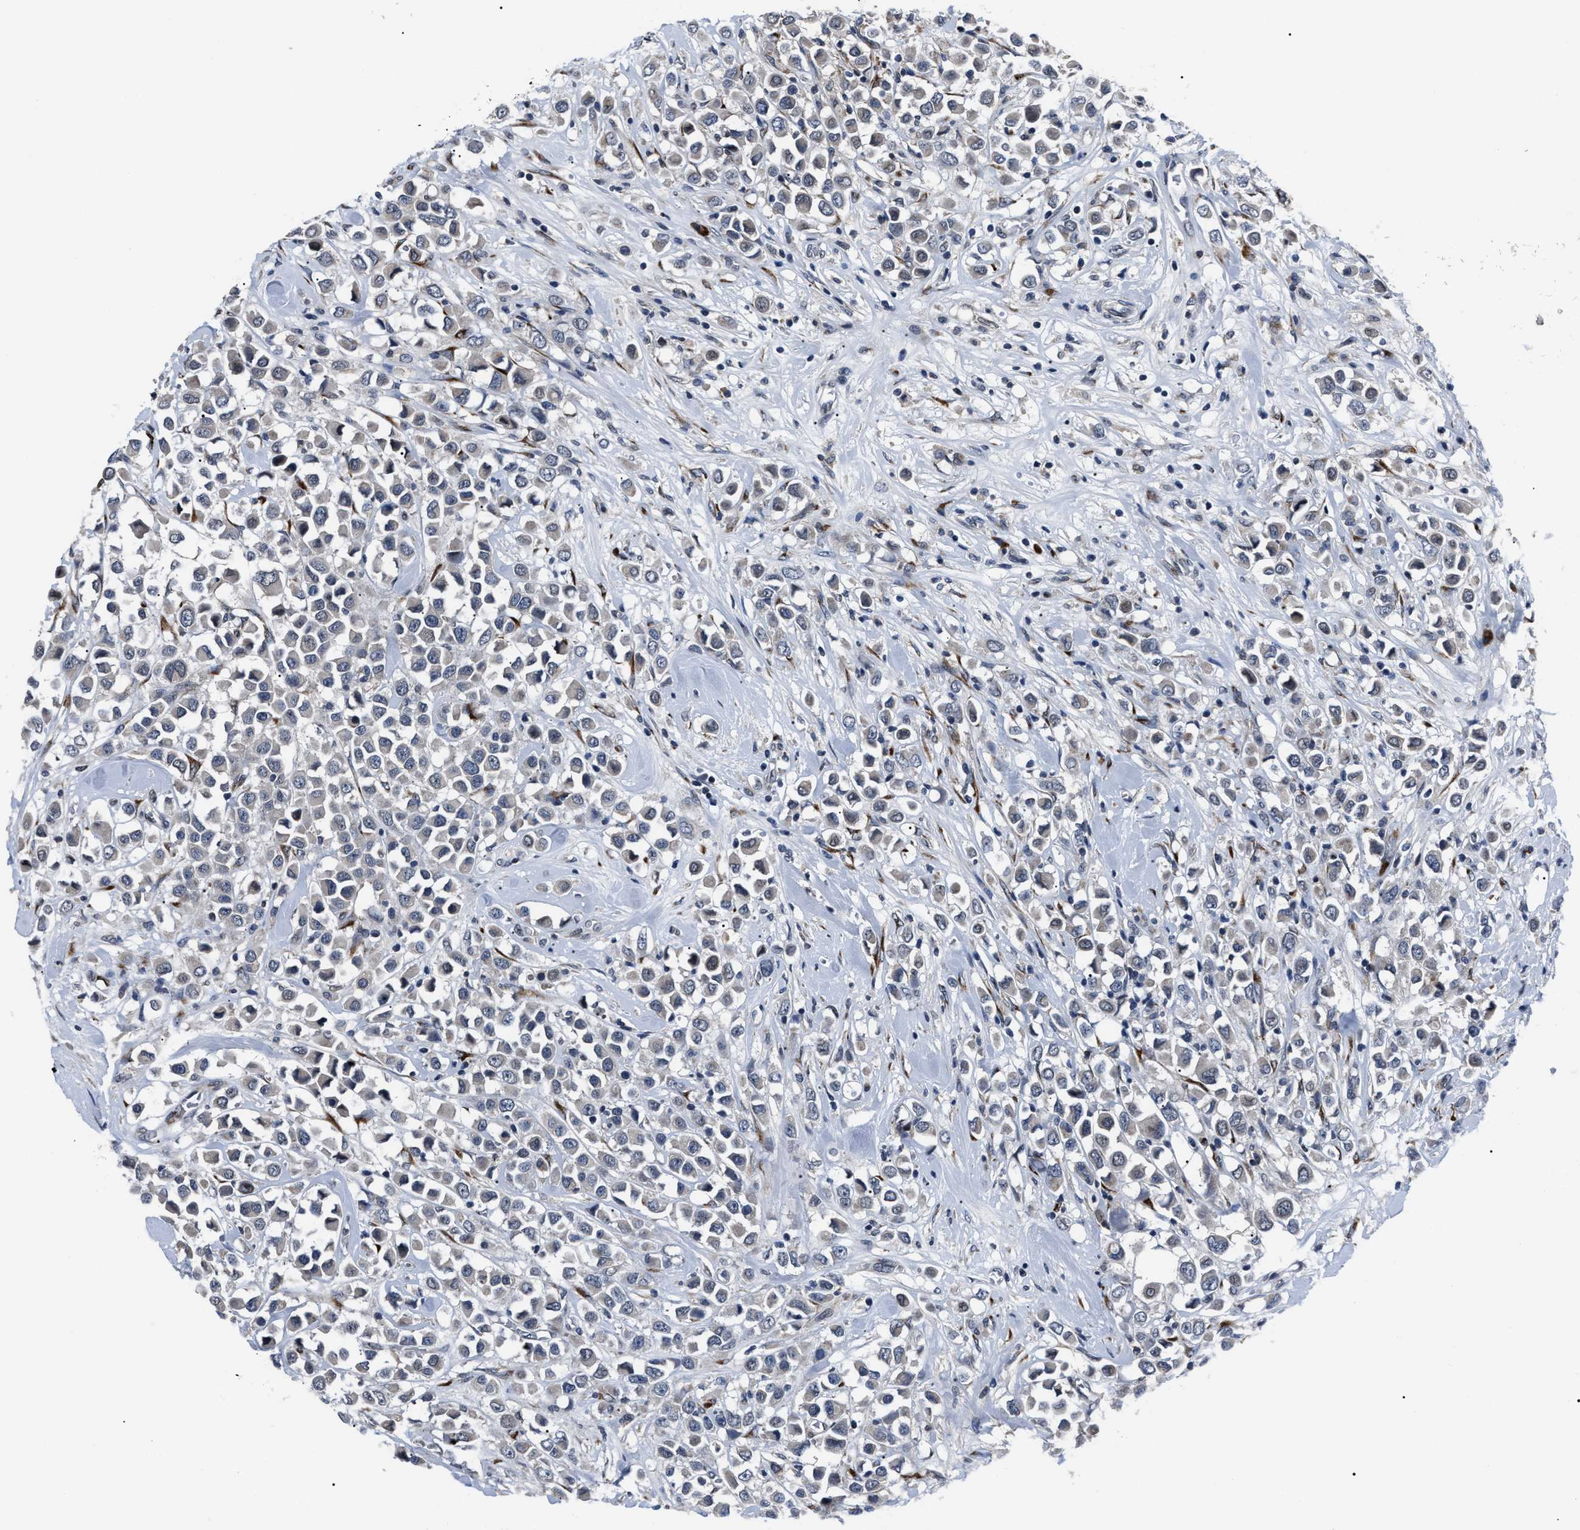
{"staining": {"intensity": "weak", "quantity": "<25%", "location": "cytoplasmic/membranous"}, "tissue": "breast cancer", "cell_type": "Tumor cells", "image_type": "cancer", "snomed": [{"axis": "morphology", "description": "Duct carcinoma"}, {"axis": "topography", "description": "Breast"}], "caption": "The immunohistochemistry micrograph has no significant expression in tumor cells of breast invasive ductal carcinoma tissue. The staining is performed using DAB brown chromogen with nuclei counter-stained in using hematoxylin.", "gene": "LRRC14", "patient": {"sex": "female", "age": 61}}